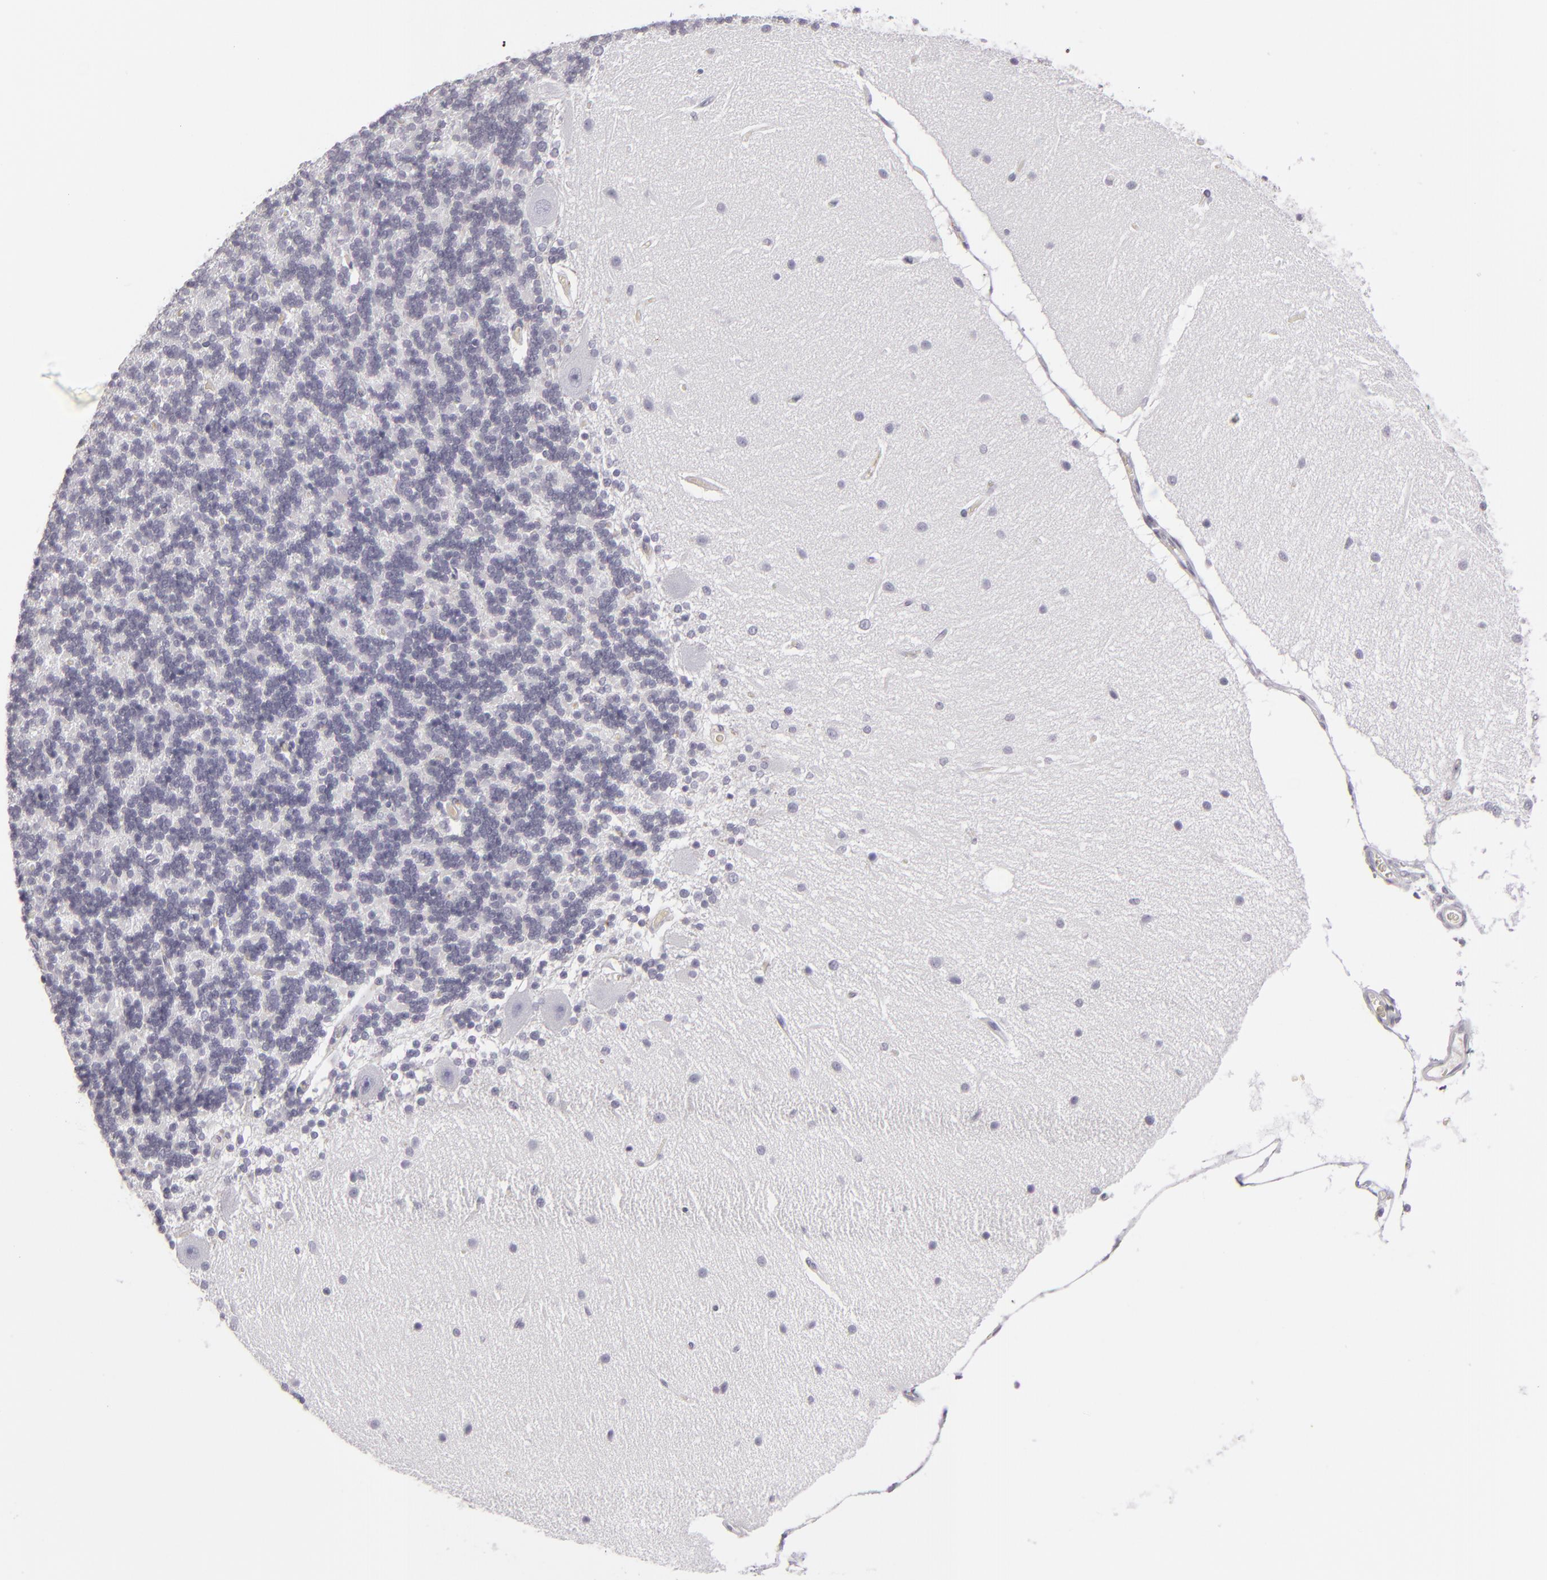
{"staining": {"intensity": "negative", "quantity": "none", "location": "none"}, "tissue": "cerebellum", "cell_type": "Cells in granular layer", "image_type": "normal", "snomed": [{"axis": "morphology", "description": "Normal tissue, NOS"}, {"axis": "topography", "description": "Cerebellum"}], "caption": "IHC histopathology image of unremarkable cerebellum: human cerebellum stained with DAB exhibits no significant protein staining in cells in granular layer. Nuclei are stained in blue.", "gene": "C9", "patient": {"sex": "female", "age": 54}}